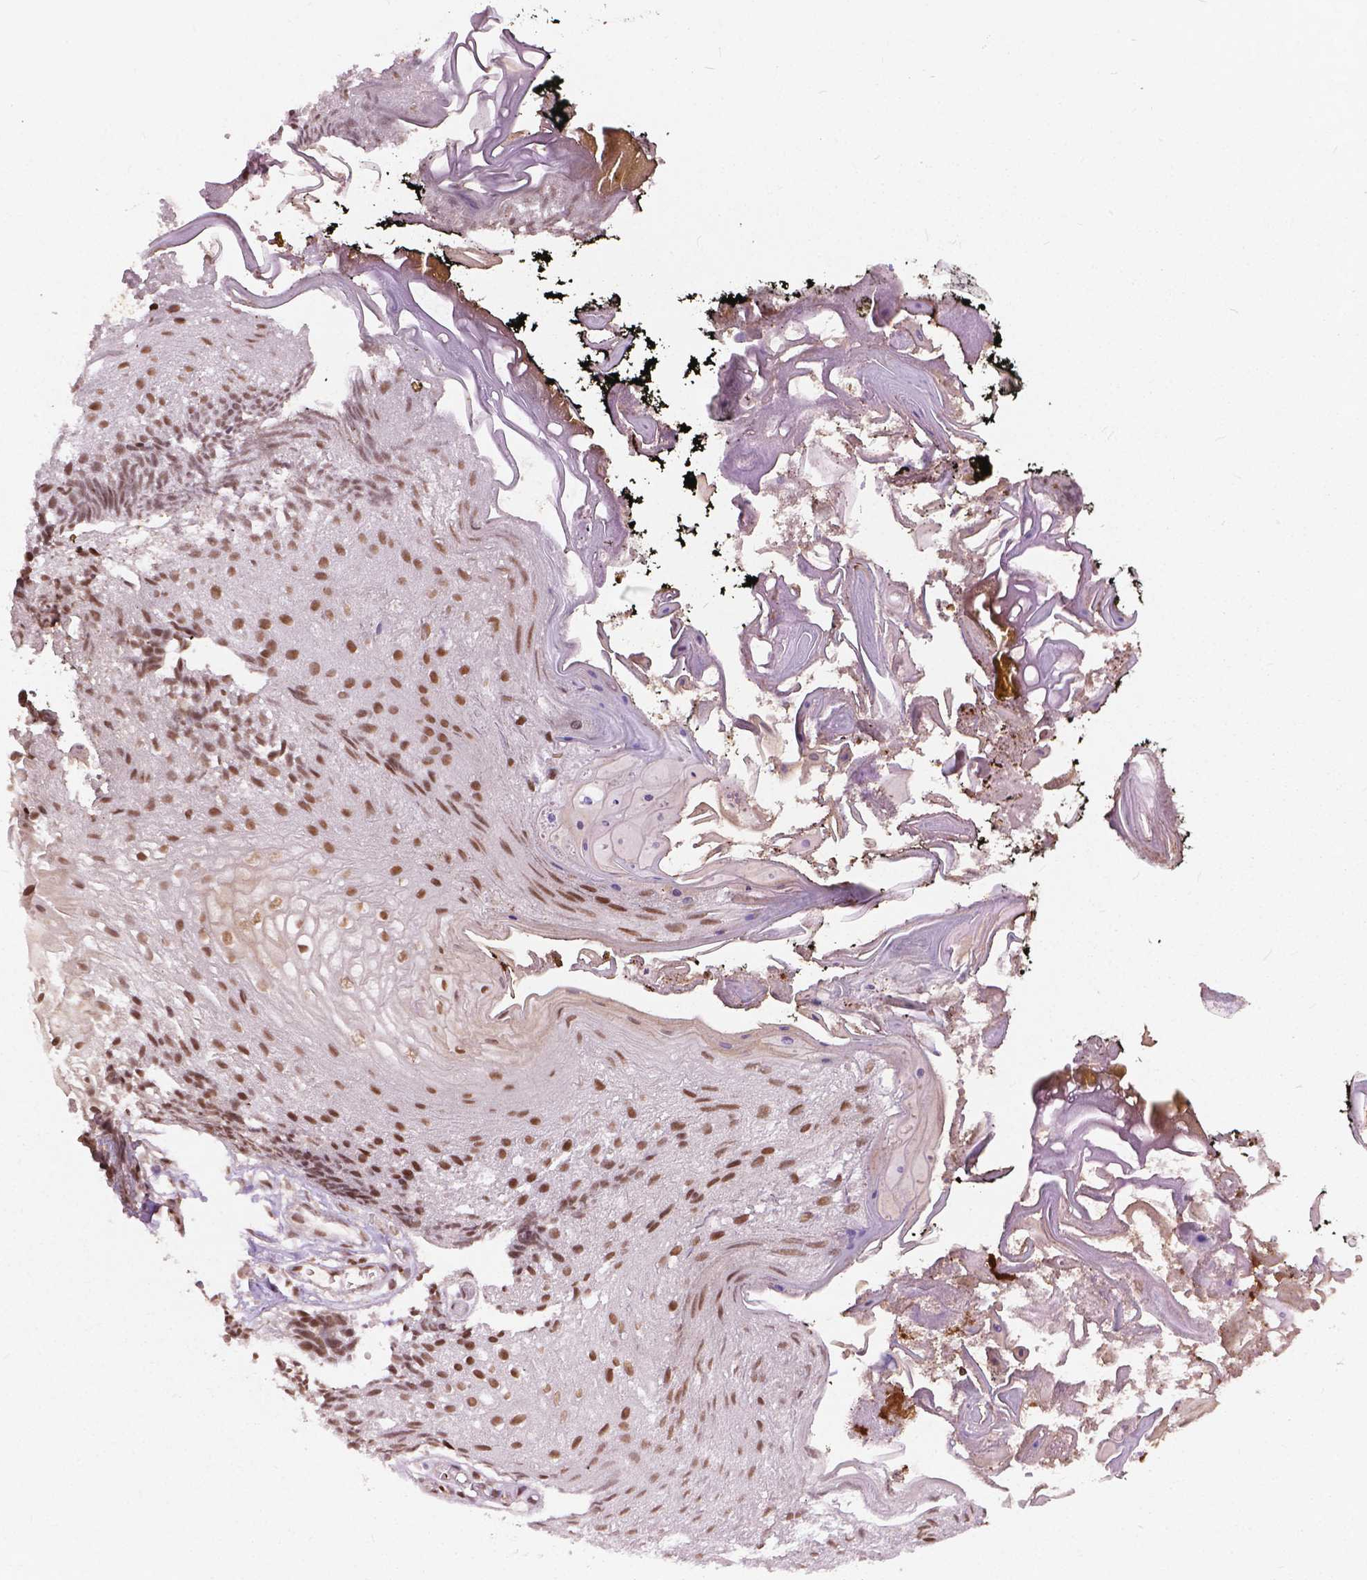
{"staining": {"intensity": "strong", "quantity": ">75%", "location": "nuclear"}, "tissue": "oral mucosa", "cell_type": "Squamous epithelial cells", "image_type": "normal", "snomed": [{"axis": "morphology", "description": "Normal tissue, NOS"}, {"axis": "morphology", "description": "Squamous cell carcinoma, NOS"}, {"axis": "topography", "description": "Oral tissue"}, {"axis": "topography", "description": "Head-Neck"}], "caption": "Immunohistochemical staining of normal oral mucosa exhibits strong nuclear protein staining in approximately >75% of squamous epithelial cells.", "gene": "ANP32A", "patient": {"sex": "male", "age": 69}}